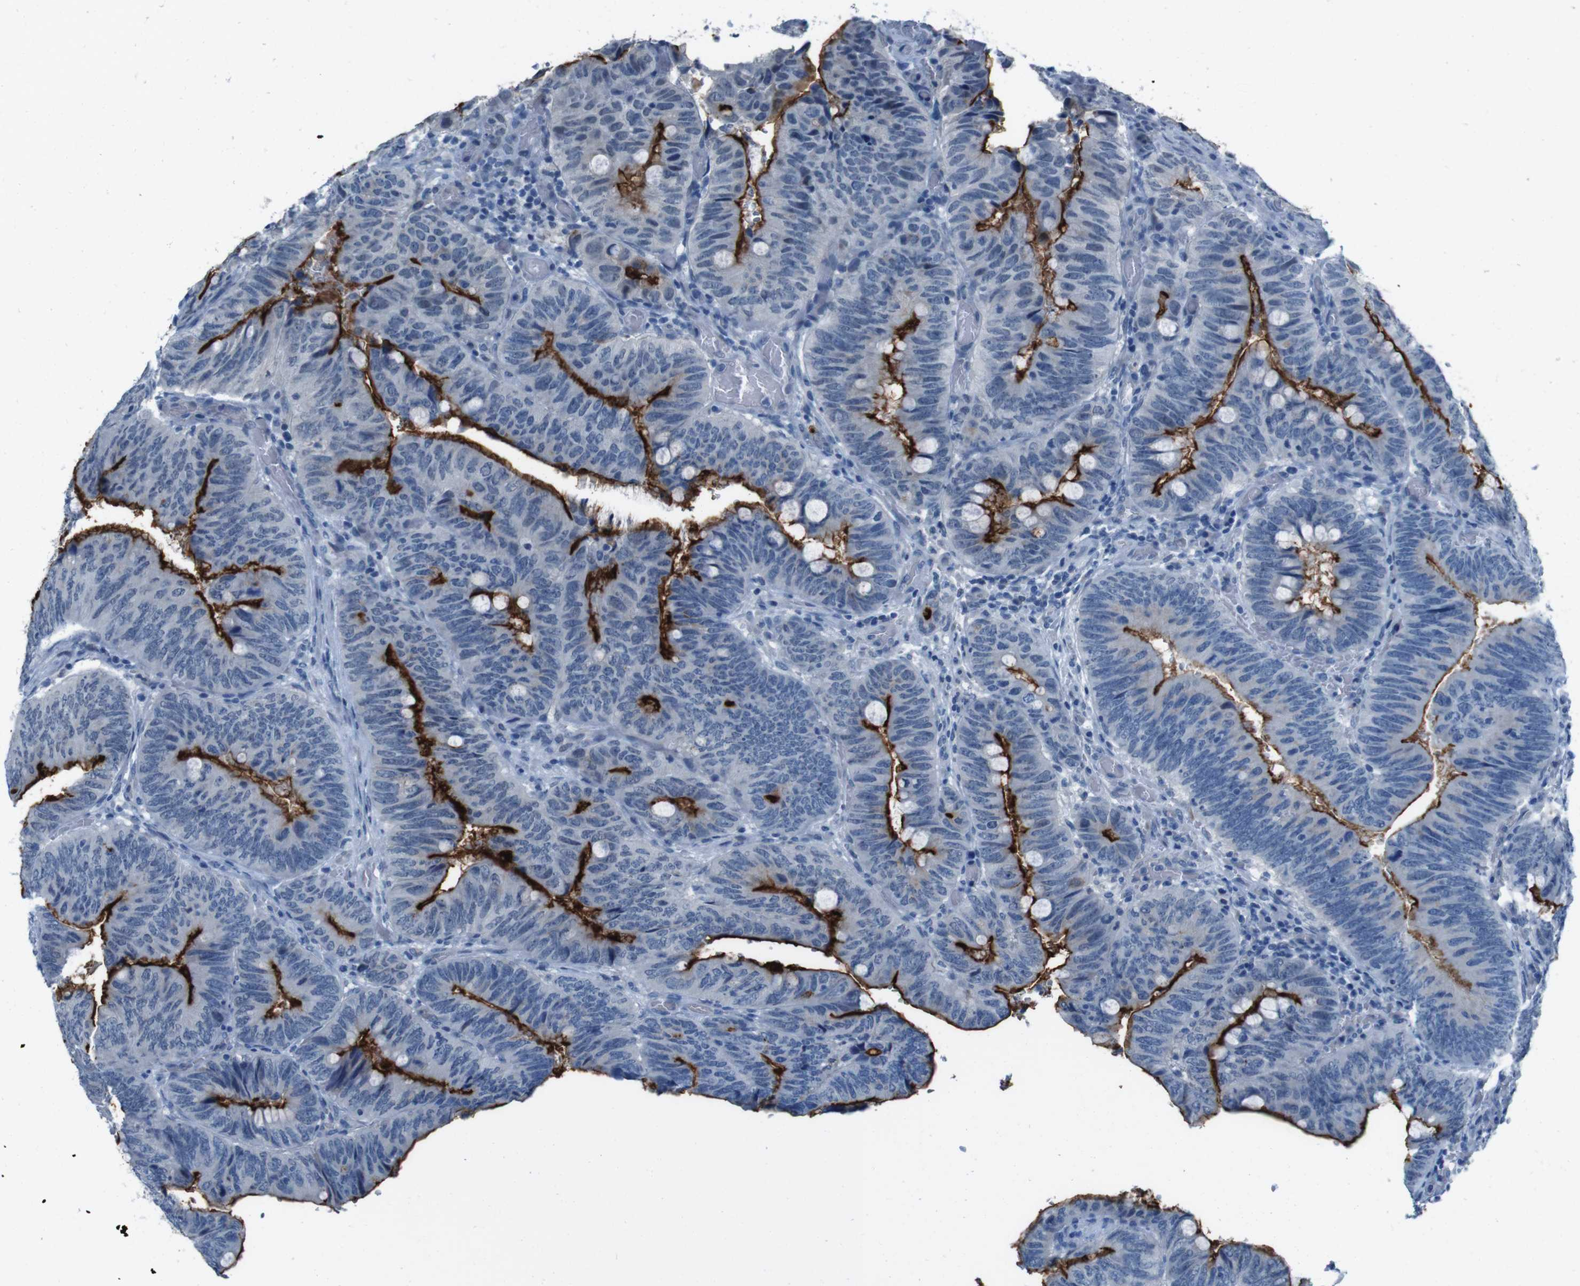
{"staining": {"intensity": "strong", "quantity": ">75%", "location": "cytoplasmic/membranous"}, "tissue": "colorectal cancer", "cell_type": "Tumor cells", "image_type": "cancer", "snomed": [{"axis": "morphology", "description": "Normal tissue, NOS"}, {"axis": "morphology", "description": "Adenocarcinoma, NOS"}, {"axis": "topography", "description": "Rectum"}, {"axis": "topography", "description": "Peripheral nerve tissue"}], "caption": "Colorectal cancer (adenocarcinoma) stained with IHC exhibits strong cytoplasmic/membranous staining in approximately >75% of tumor cells.", "gene": "CDHR2", "patient": {"sex": "male", "age": 92}}